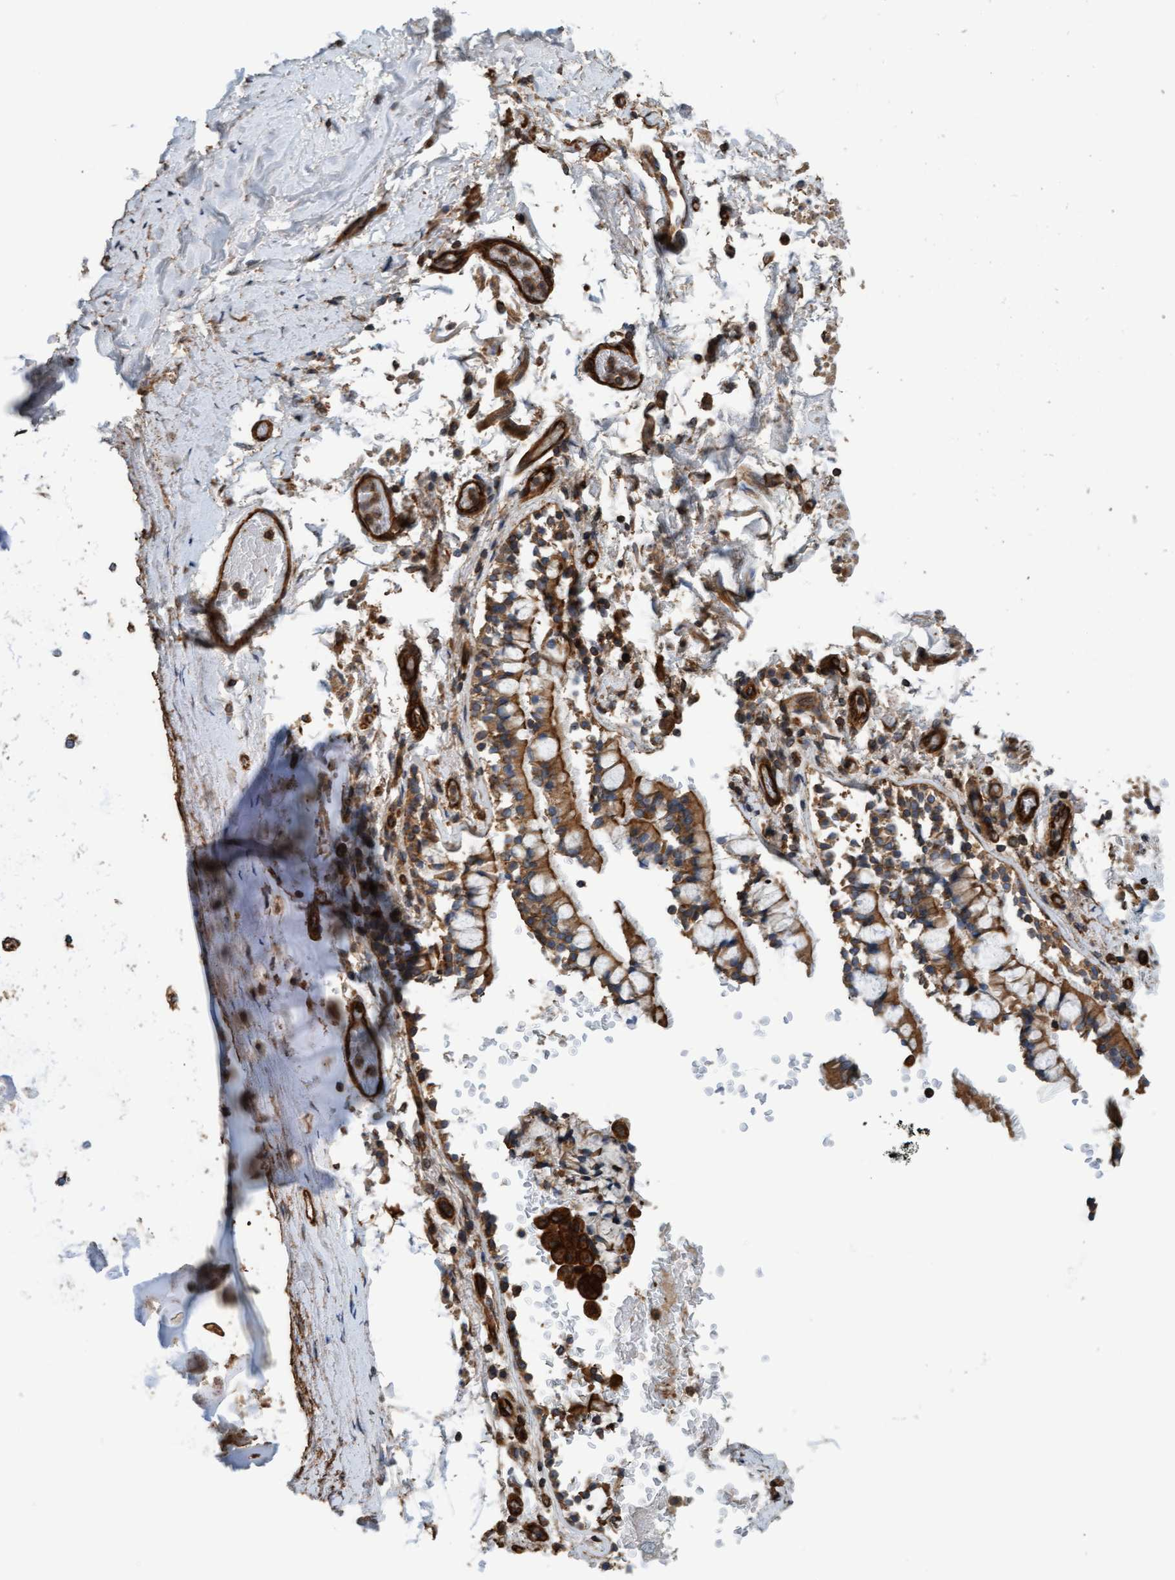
{"staining": {"intensity": "moderate", "quantity": ">75%", "location": "cytoplasmic/membranous"}, "tissue": "adipose tissue", "cell_type": "Adipocytes", "image_type": "normal", "snomed": [{"axis": "morphology", "description": "Normal tissue, NOS"}, {"axis": "topography", "description": "Cartilage tissue"}, {"axis": "topography", "description": "Lung"}], "caption": "Adipose tissue stained with DAB immunohistochemistry shows medium levels of moderate cytoplasmic/membranous expression in about >75% of adipocytes. (Stains: DAB in brown, nuclei in blue, Microscopy: brightfield microscopy at high magnification).", "gene": "STXBP4", "patient": {"sex": "female", "age": 77}}